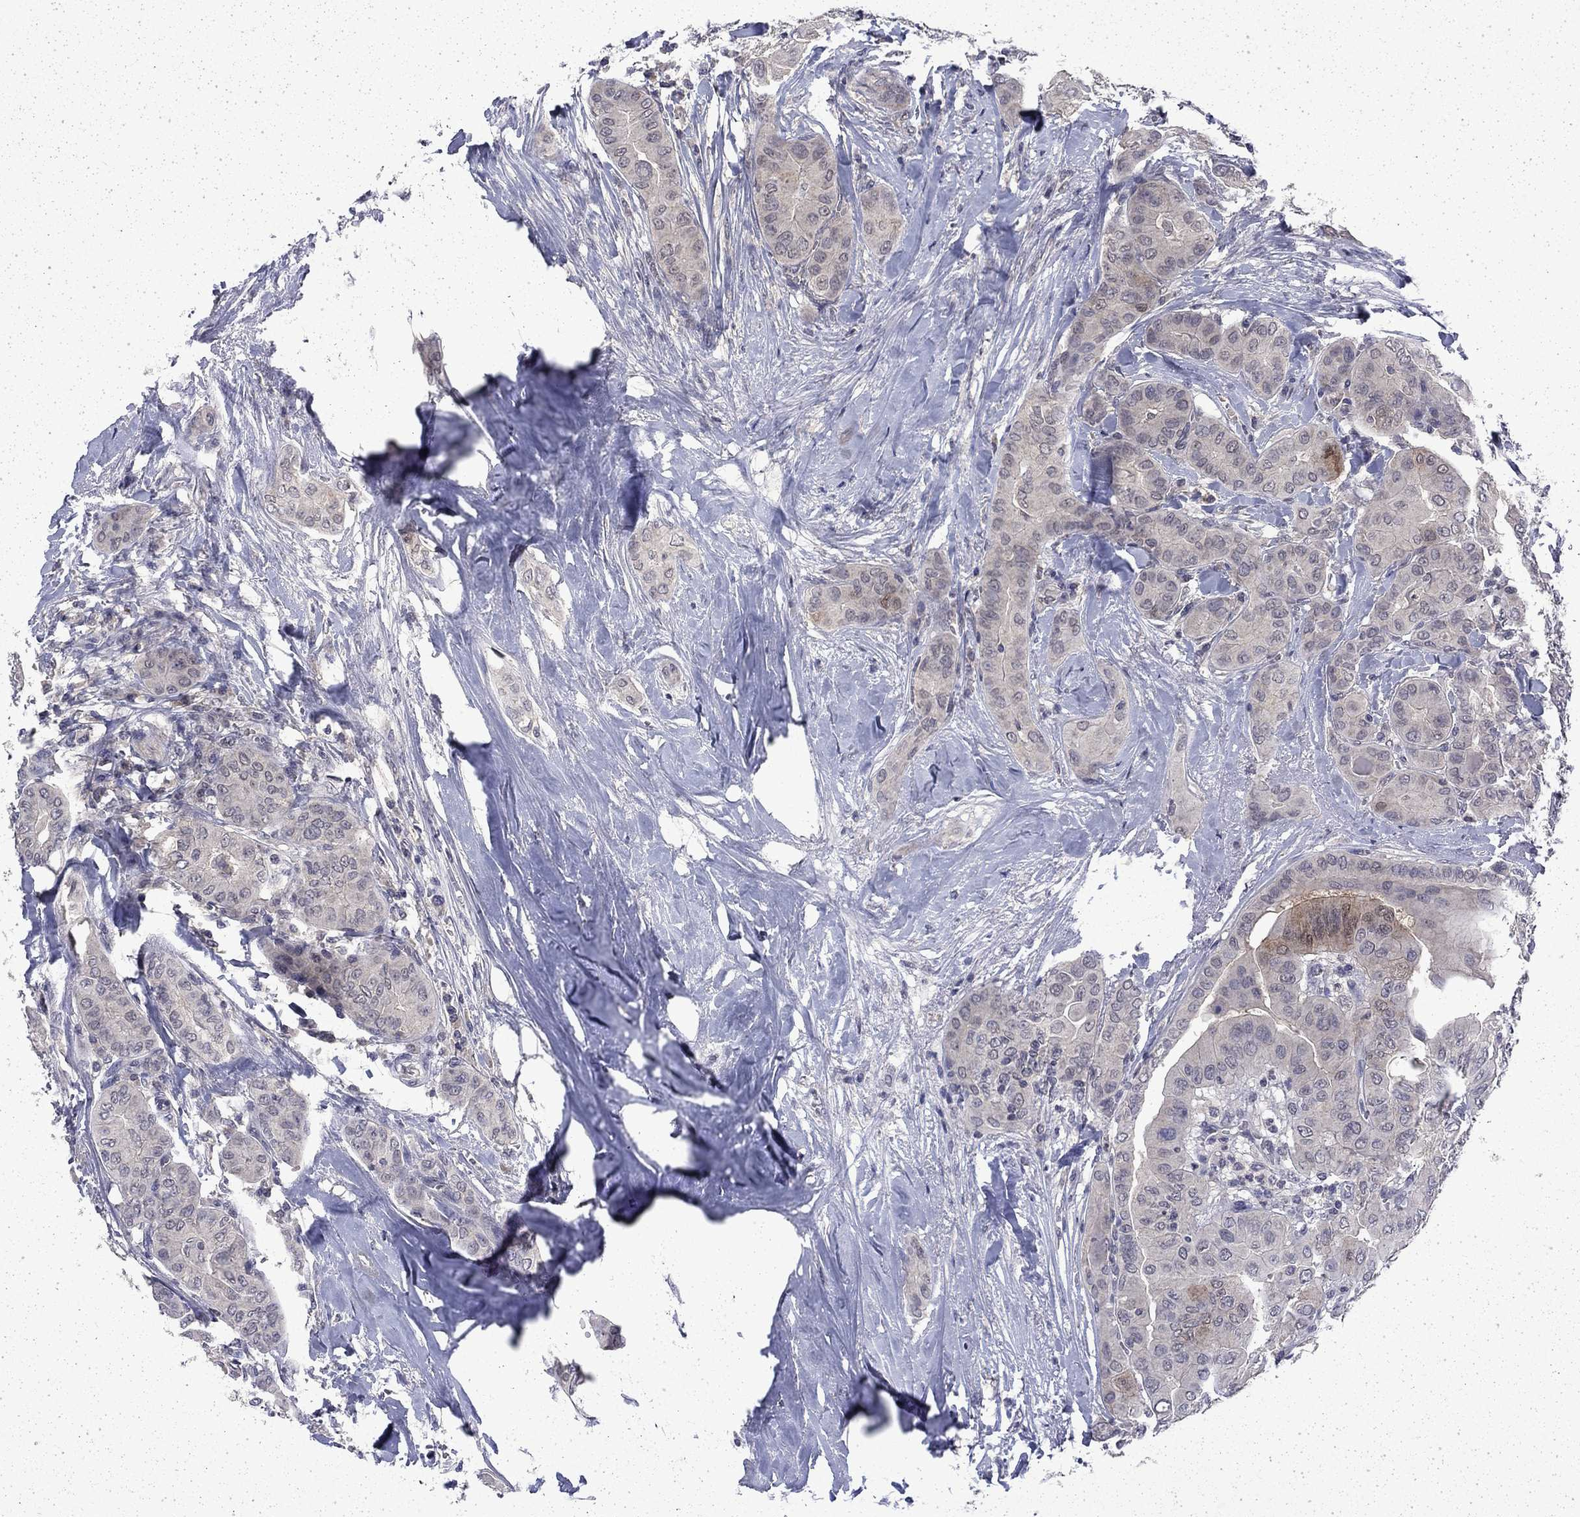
{"staining": {"intensity": "negative", "quantity": "none", "location": "none"}, "tissue": "thyroid cancer", "cell_type": "Tumor cells", "image_type": "cancer", "snomed": [{"axis": "morphology", "description": "Papillary adenocarcinoma, NOS"}, {"axis": "topography", "description": "Thyroid gland"}], "caption": "Tumor cells show no significant protein positivity in thyroid cancer. Nuclei are stained in blue.", "gene": "CHAT", "patient": {"sex": "female", "age": 37}}